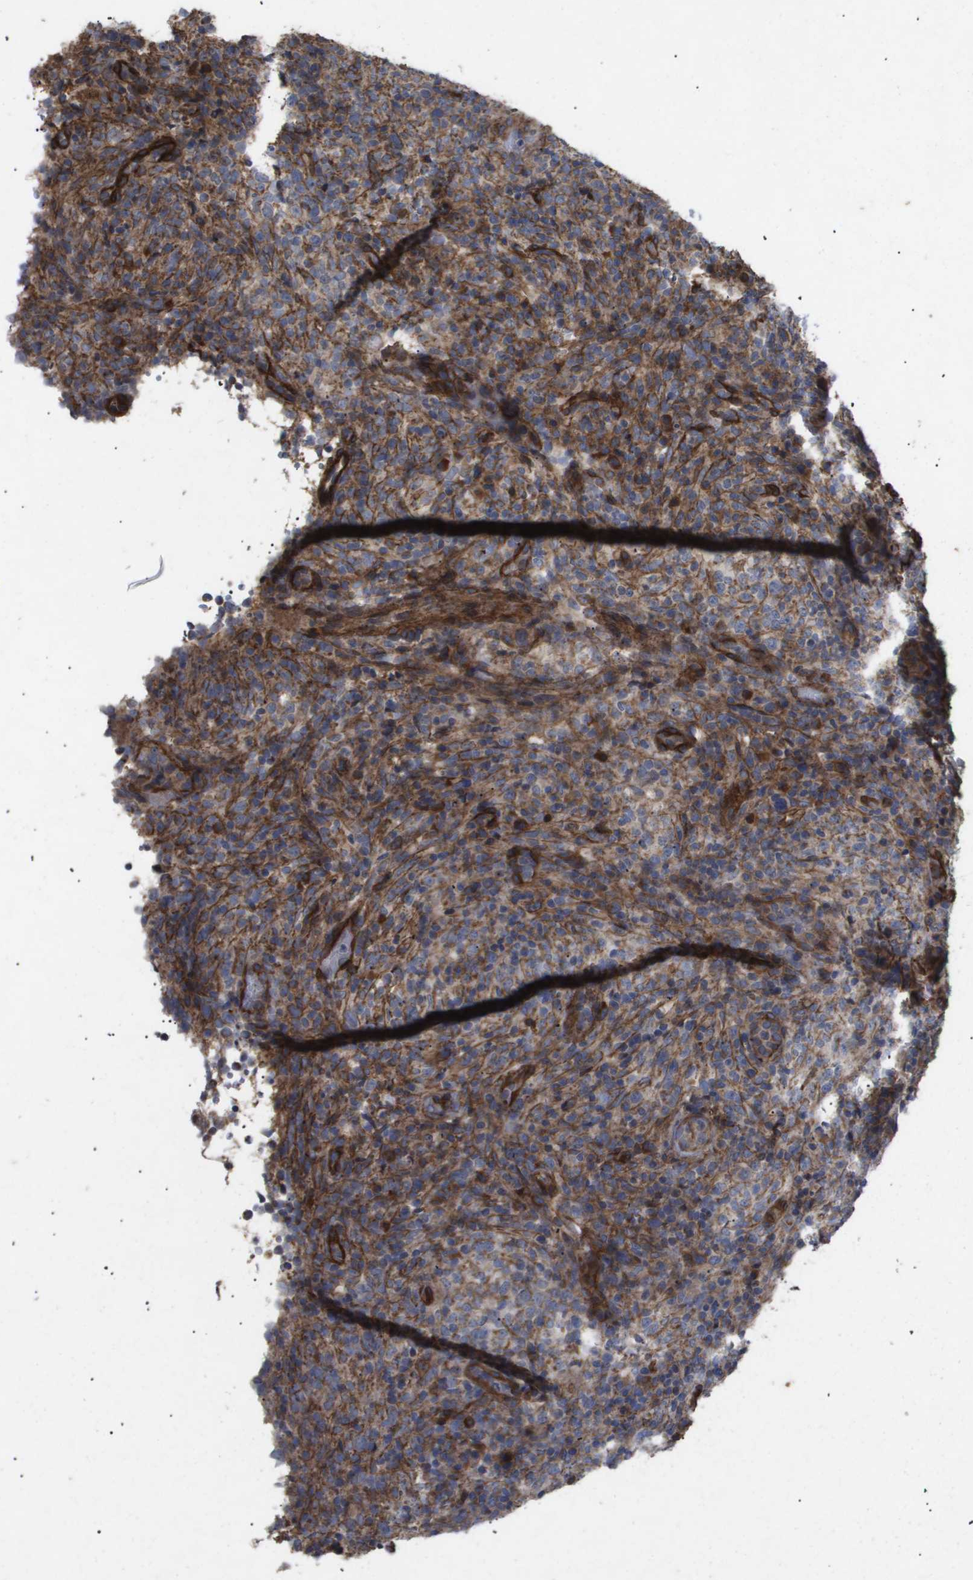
{"staining": {"intensity": "moderate", "quantity": "<25%", "location": "cytoplasmic/membranous"}, "tissue": "lymphoma", "cell_type": "Tumor cells", "image_type": "cancer", "snomed": [{"axis": "morphology", "description": "Malignant lymphoma, non-Hodgkin's type, High grade"}, {"axis": "topography", "description": "Lymph node"}], "caption": "Moderate cytoplasmic/membranous staining for a protein is appreciated in about <25% of tumor cells of malignant lymphoma, non-Hodgkin's type (high-grade) using immunohistochemistry.", "gene": "TNS1", "patient": {"sex": "female", "age": 76}}